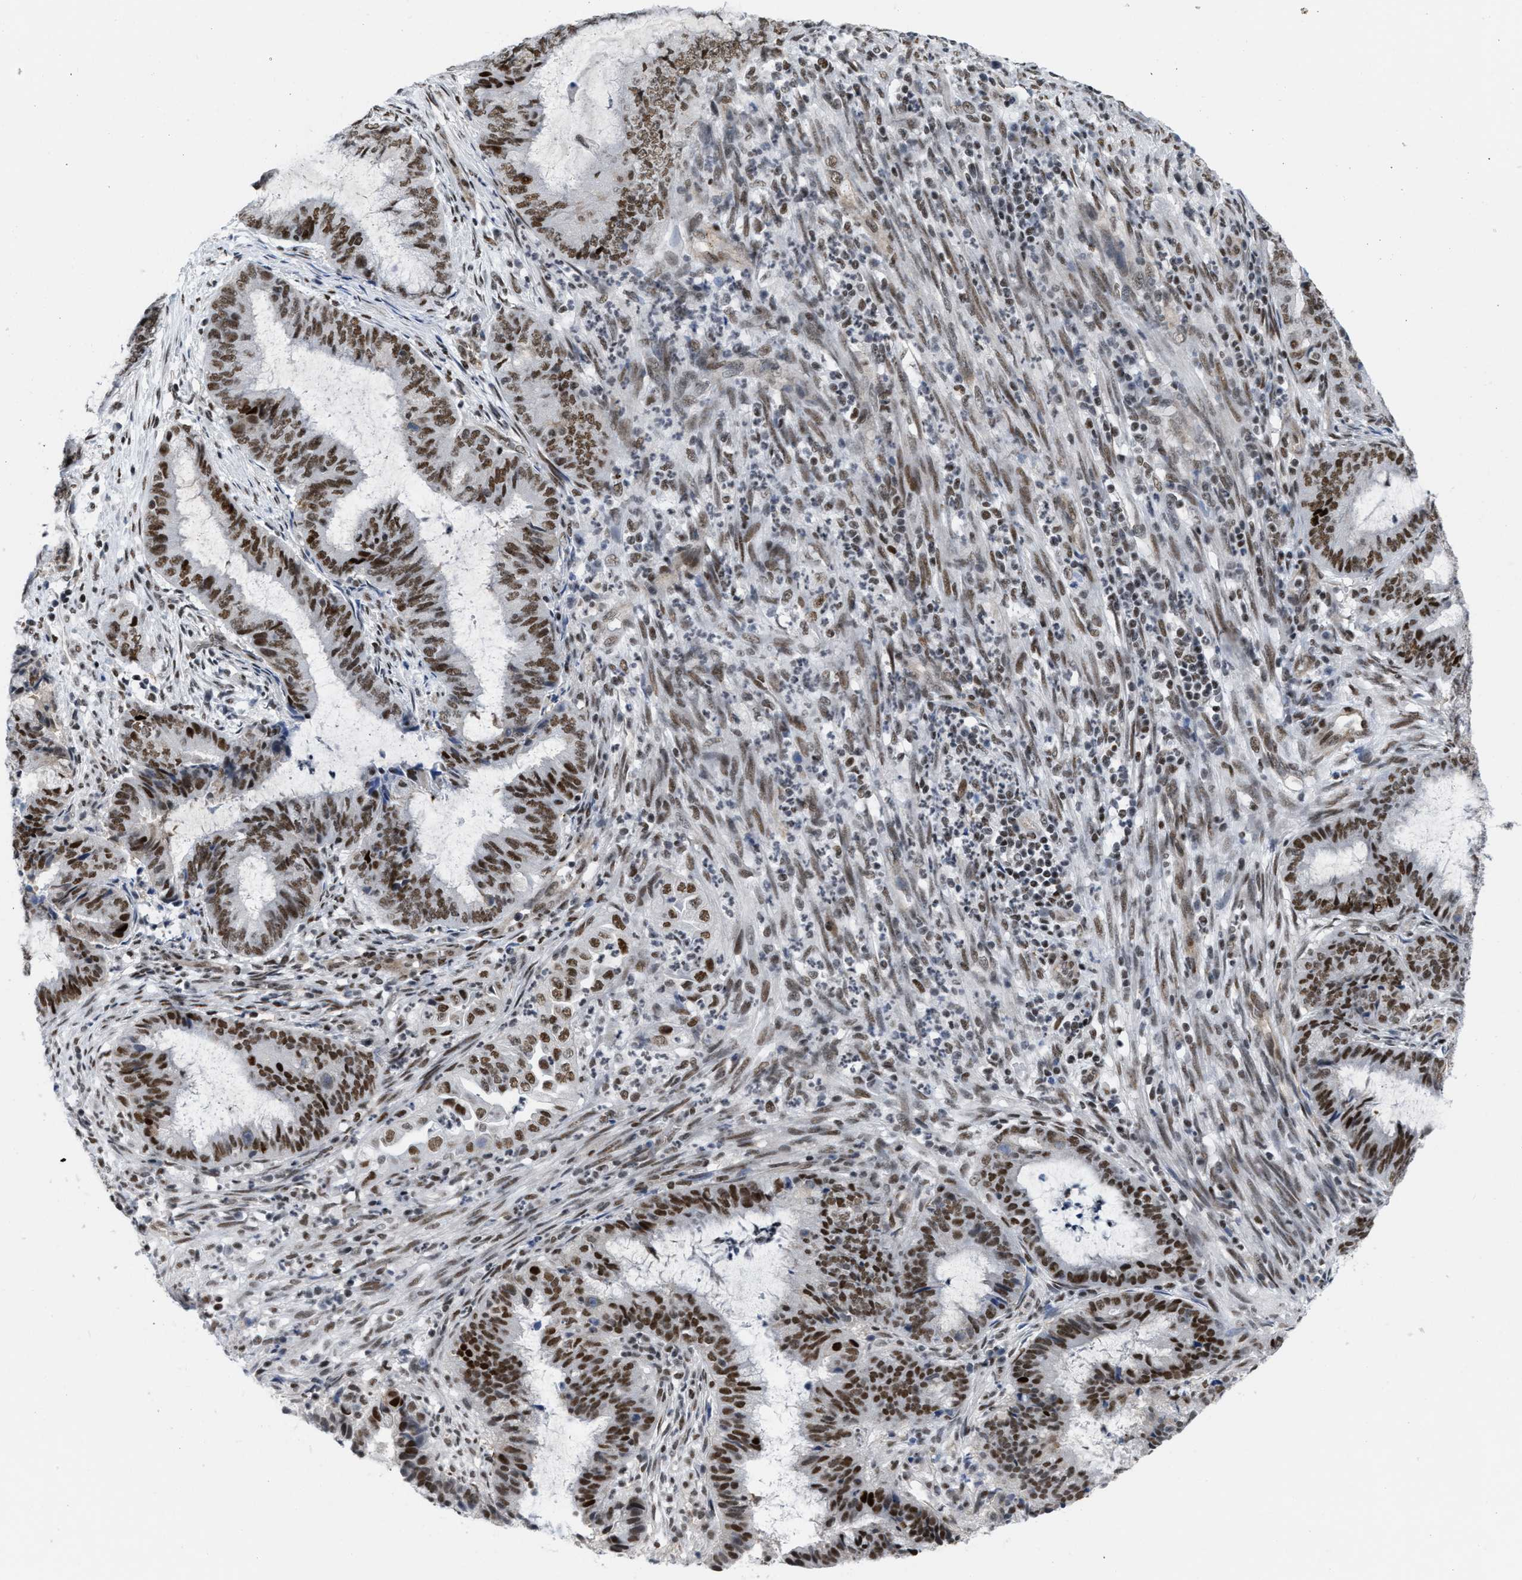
{"staining": {"intensity": "strong", "quantity": ">75%", "location": "nuclear"}, "tissue": "endometrial cancer", "cell_type": "Tumor cells", "image_type": "cancer", "snomed": [{"axis": "morphology", "description": "Adenocarcinoma, NOS"}, {"axis": "topography", "description": "Endometrium"}], "caption": "Tumor cells reveal strong nuclear positivity in about >75% of cells in endometrial cancer. (DAB = brown stain, brightfield microscopy at high magnification).", "gene": "MIER1", "patient": {"sex": "female", "age": 51}}